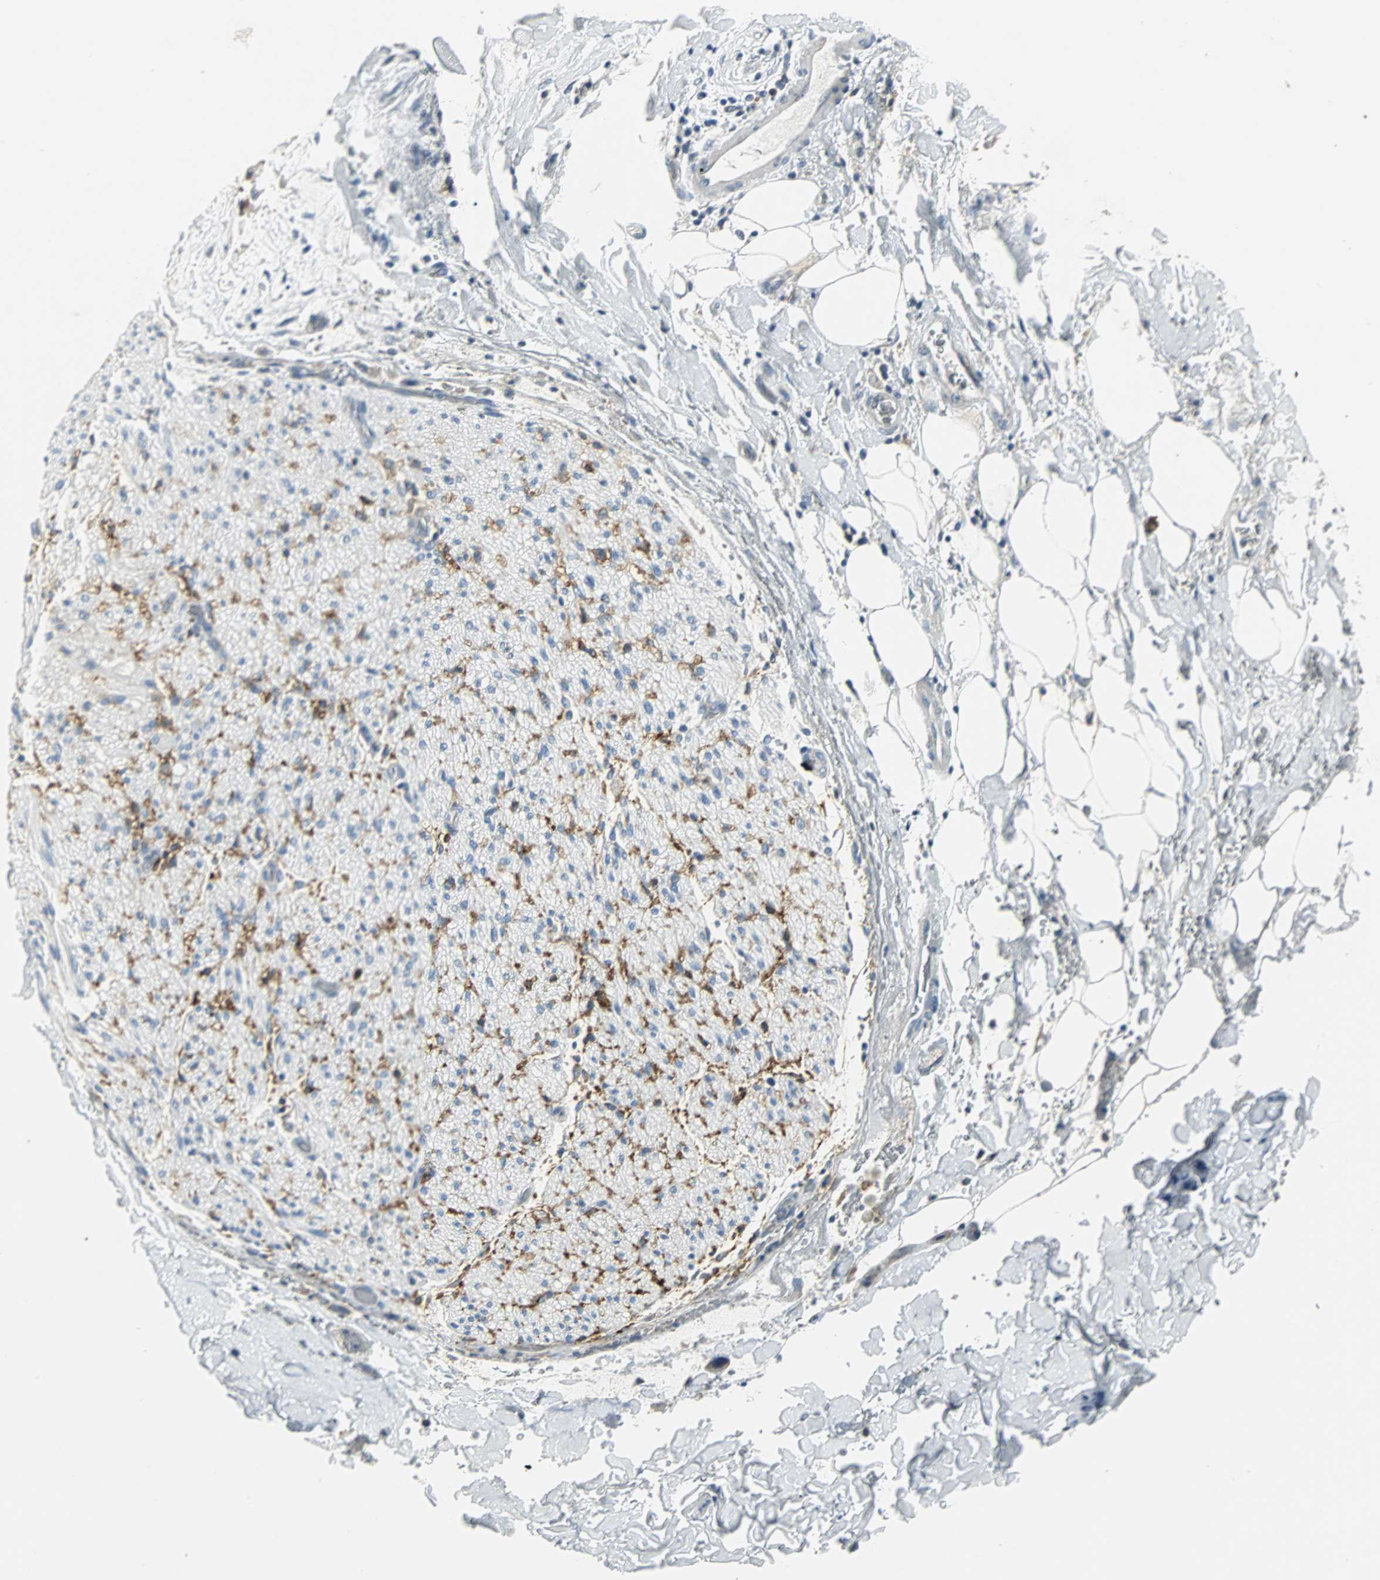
{"staining": {"intensity": "negative", "quantity": "none", "location": "none"}, "tissue": "adipose tissue", "cell_type": "Adipocytes", "image_type": "normal", "snomed": [{"axis": "morphology", "description": "Normal tissue, NOS"}, {"axis": "morphology", "description": "Cholangiocarcinoma"}, {"axis": "topography", "description": "Liver"}, {"axis": "topography", "description": "Peripheral nerve tissue"}], "caption": "DAB immunohistochemical staining of benign adipose tissue exhibits no significant expression in adipocytes. (Brightfield microscopy of DAB (3,3'-diaminobenzidine) immunohistochemistry at high magnification).", "gene": "SLC2A5", "patient": {"sex": "male", "age": 50}}